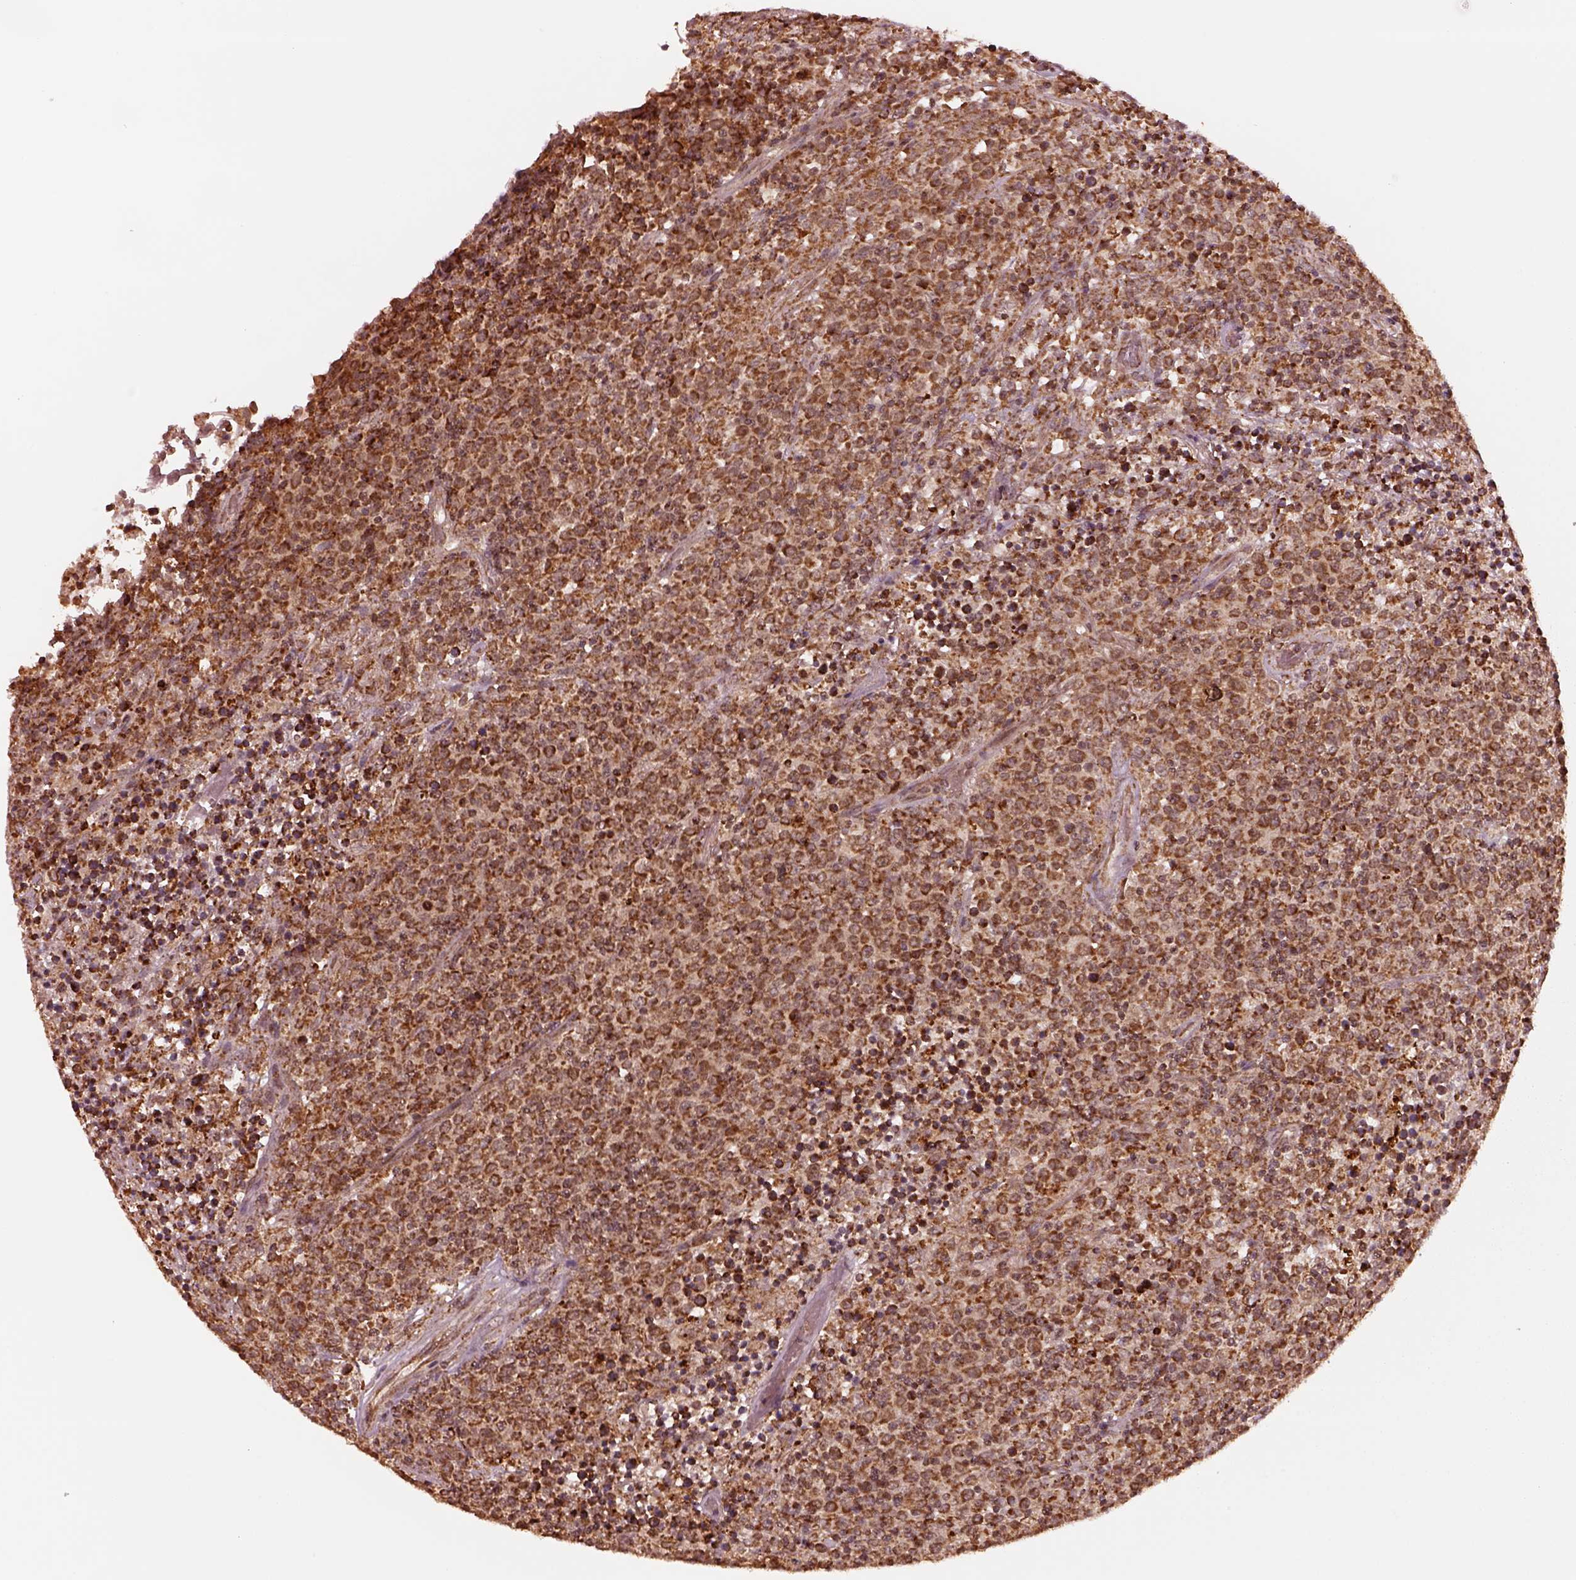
{"staining": {"intensity": "strong", "quantity": ">75%", "location": "cytoplasmic/membranous"}, "tissue": "lymphoma", "cell_type": "Tumor cells", "image_type": "cancer", "snomed": [{"axis": "morphology", "description": "Malignant lymphoma, non-Hodgkin's type, High grade"}, {"axis": "topography", "description": "Lung"}], "caption": "Human lymphoma stained with a brown dye demonstrates strong cytoplasmic/membranous positive staining in about >75% of tumor cells.", "gene": "SEL1L3", "patient": {"sex": "male", "age": 79}}